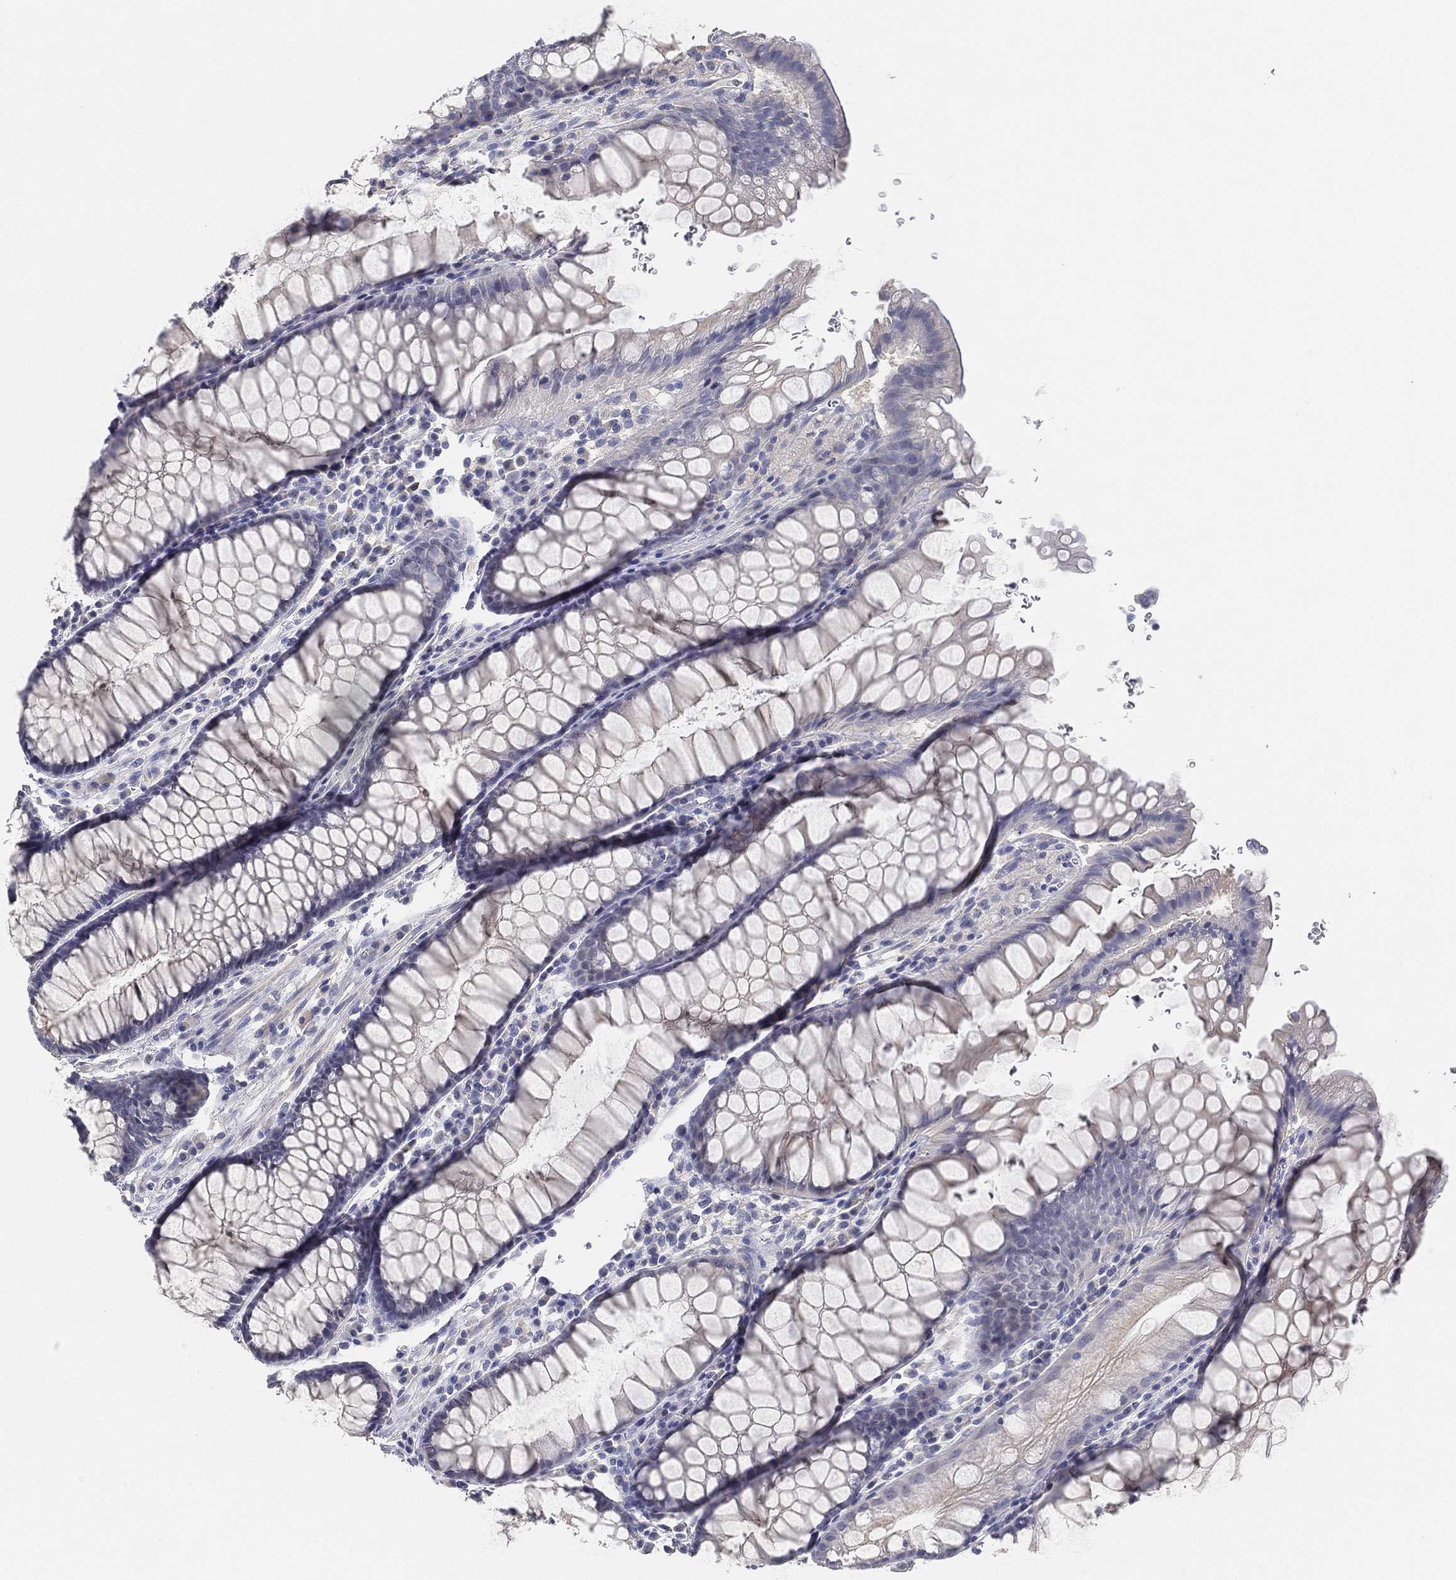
{"staining": {"intensity": "negative", "quantity": "none", "location": "none"}, "tissue": "rectum", "cell_type": "Glandular cells", "image_type": "normal", "snomed": [{"axis": "morphology", "description": "Normal tissue, NOS"}, {"axis": "topography", "description": "Rectum"}], "caption": "DAB immunohistochemical staining of normal rectum shows no significant expression in glandular cells. (DAB (3,3'-diaminobenzidine) immunohistochemistry, high magnification).", "gene": "FAM187B", "patient": {"sex": "female", "age": 68}}